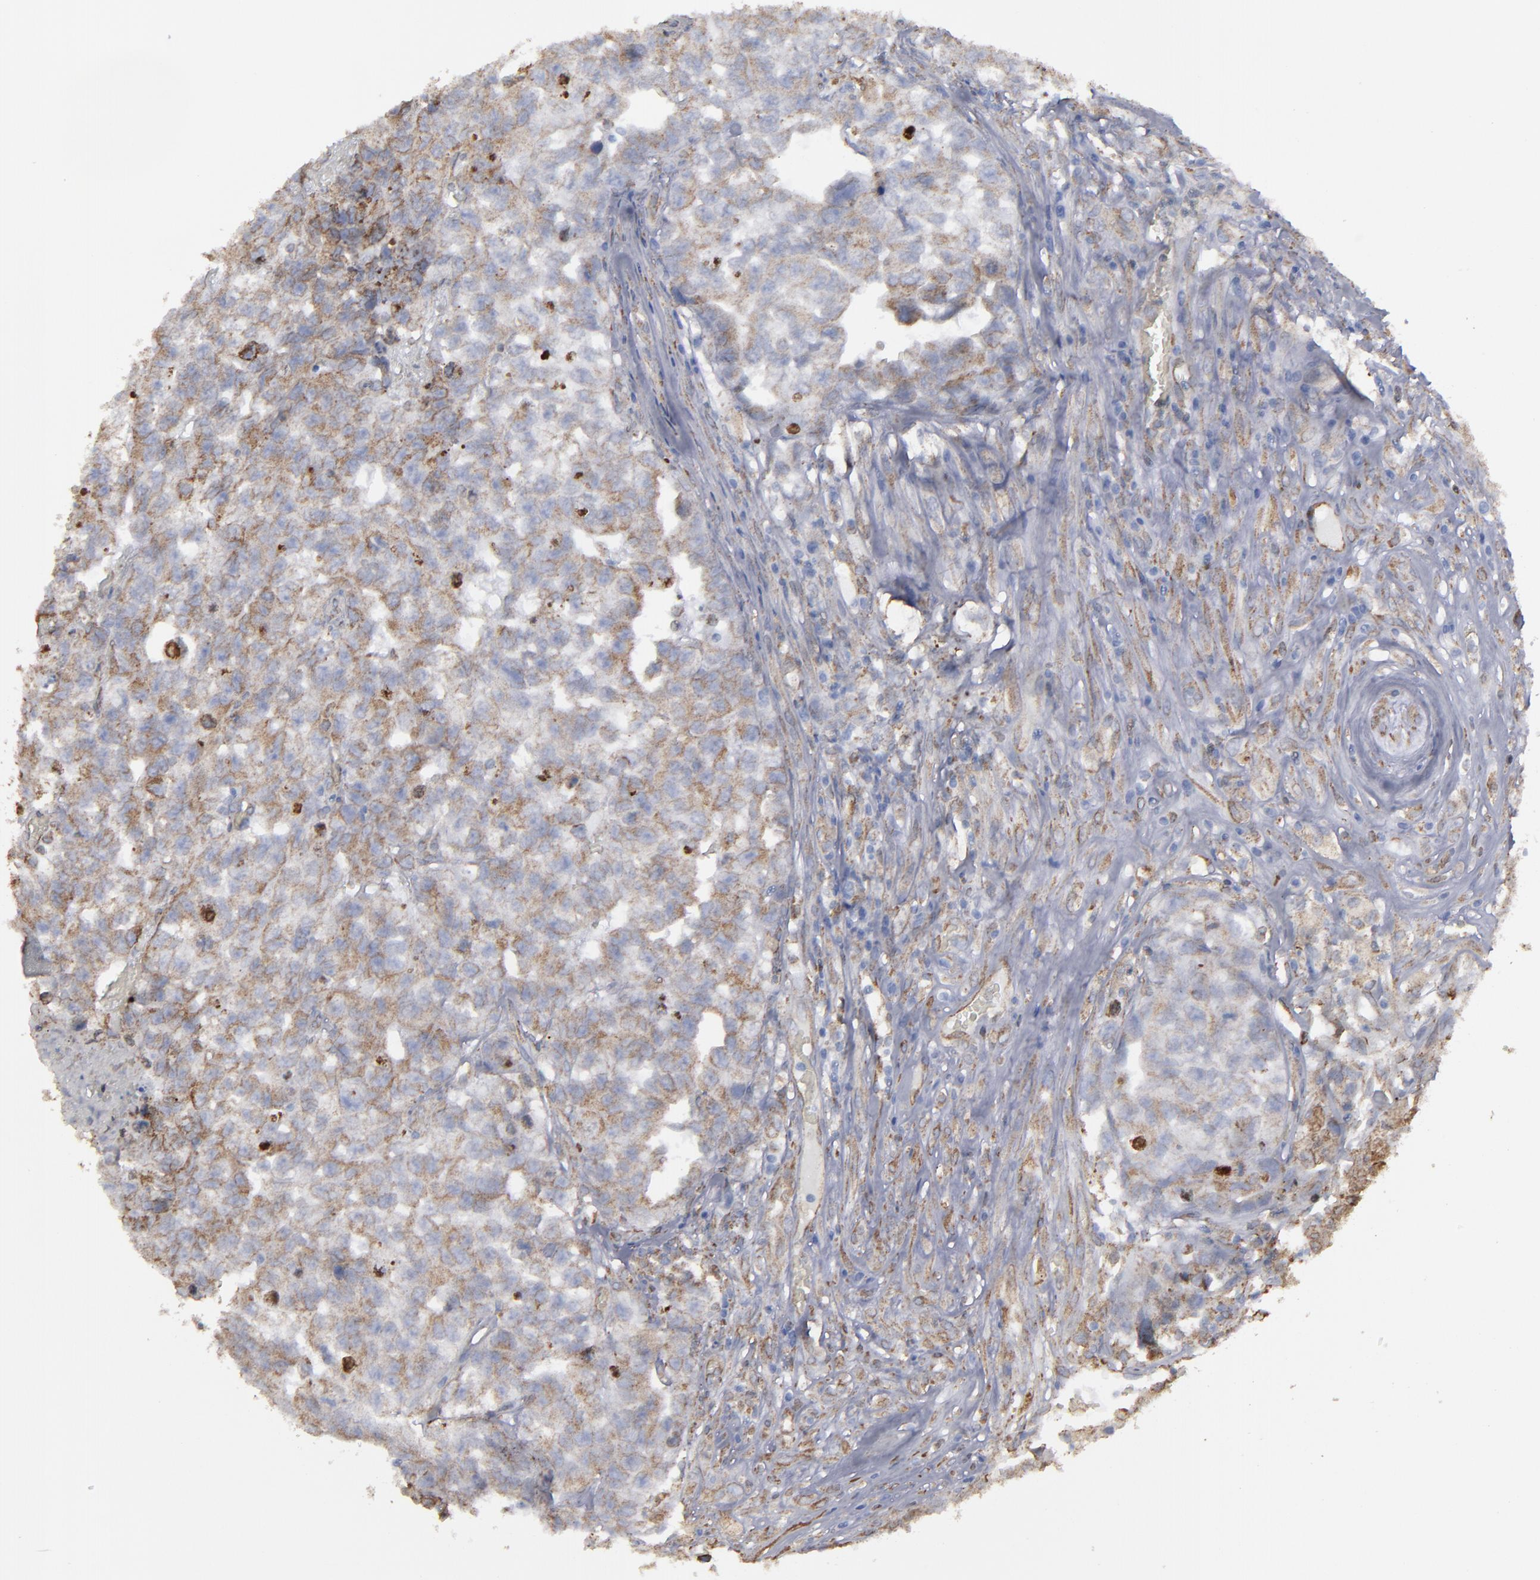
{"staining": {"intensity": "weak", "quantity": ">75%", "location": "cytoplasmic/membranous"}, "tissue": "testis cancer", "cell_type": "Tumor cells", "image_type": "cancer", "snomed": [{"axis": "morphology", "description": "Carcinoma, Embryonal, NOS"}, {"axis": "topography", "description": "Testis"}], "caption": "Human testis cancer stained for a protein (brown) exhibits weak cytoplasmic/membranous positive staining in approximately >75% of tumor cells.", "gene": "ERLIN2", "patient": {"sex": "male", "age": 31}}